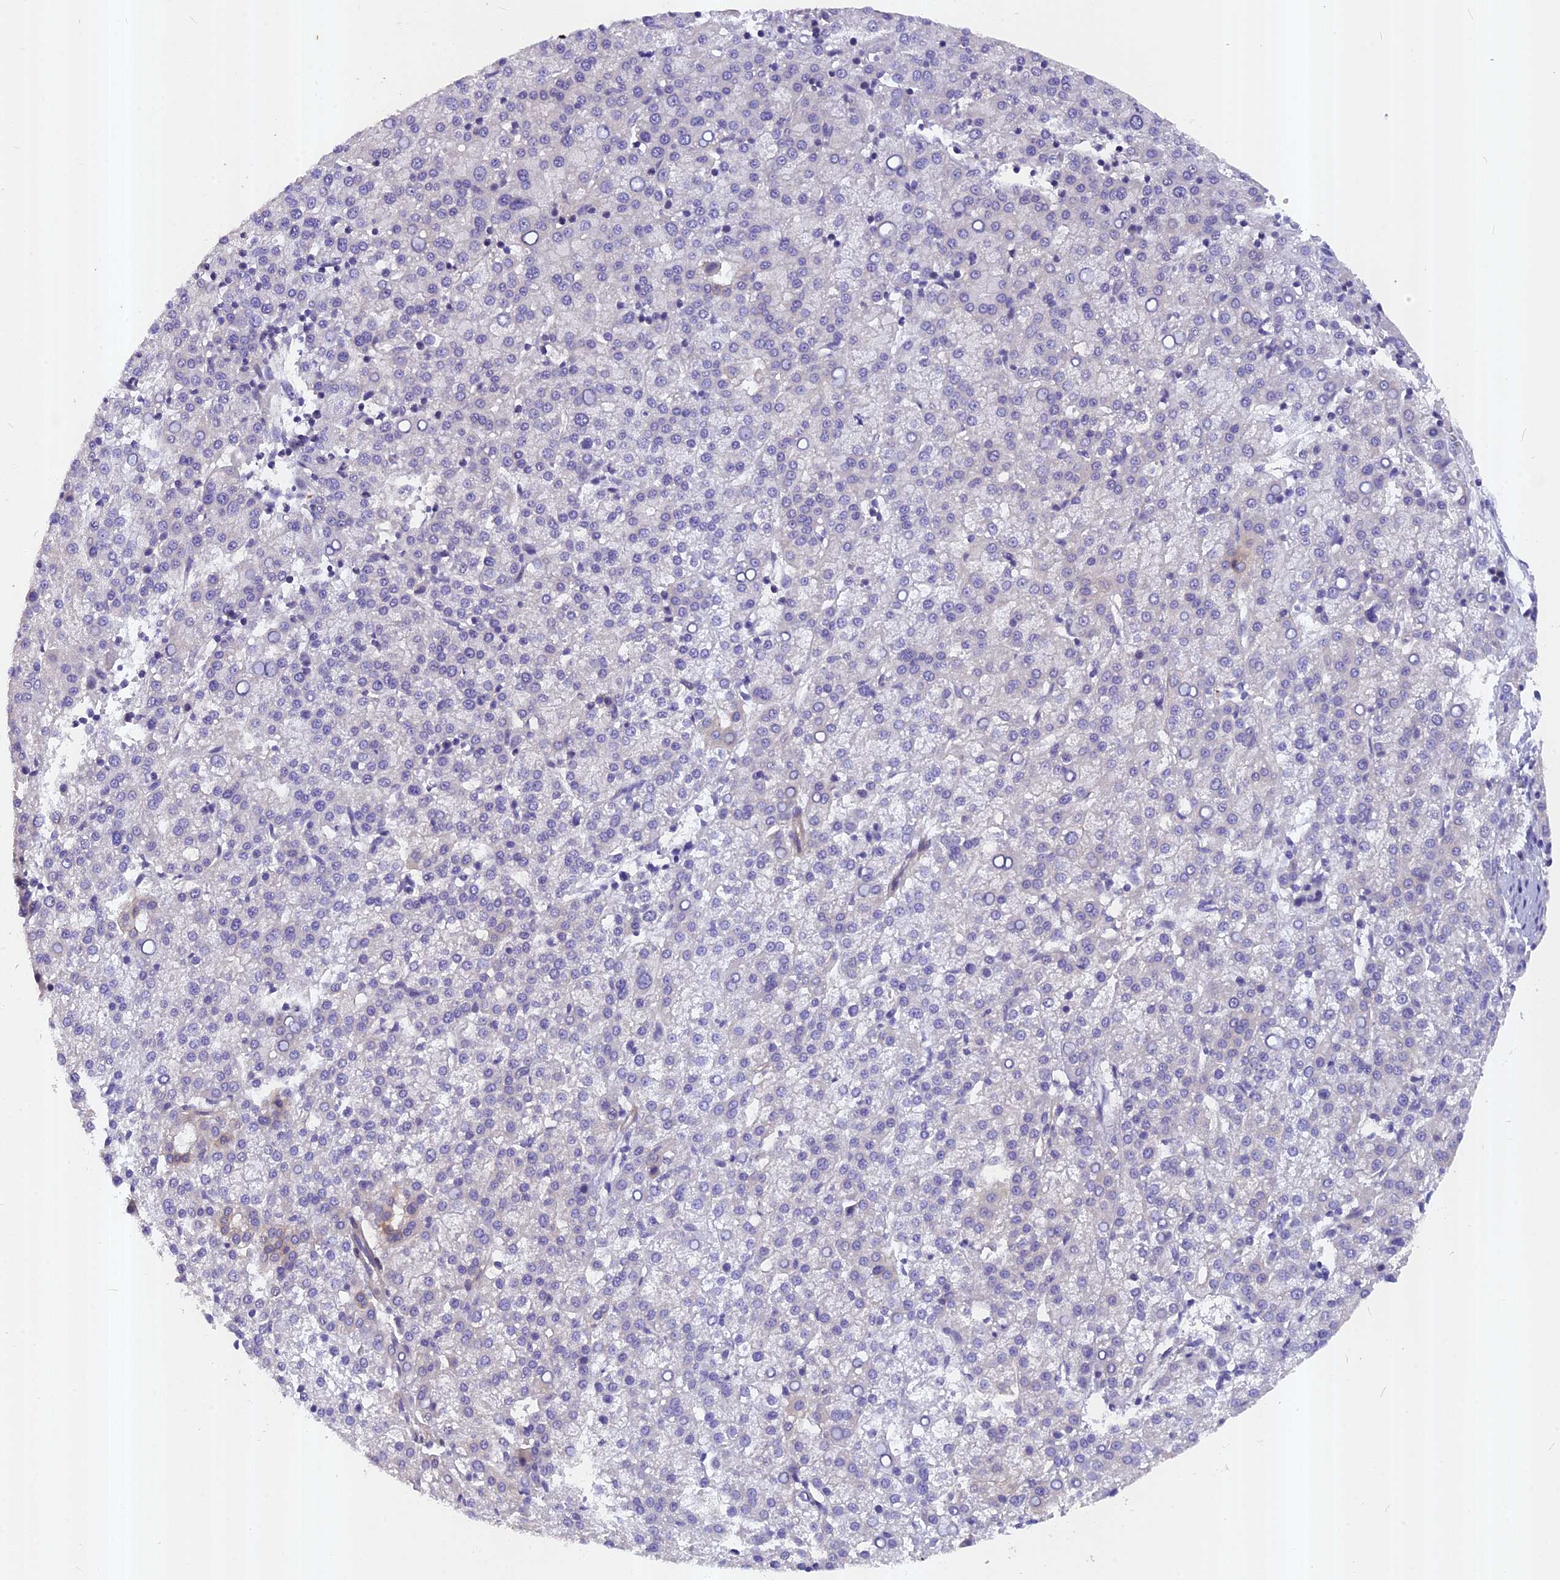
{"staining": {"intensity": "negative", "quantity": "none", "location": "none"}, "tissue": "liver cancer", "cell_type": "Tumor cells", "image_type": "cancer", "snomed": [{"axis": "morphology", "description": "Carcinoma, Hepatocellular, NOS"}, {"axis": "topography", "description": "Liver"}], "caption": "Tumor cells are negative for protein expression in human hepatocellular carcinoma (liver).", "gene": "ANKRD34B", "patient": {"sex": "female", "age": 58}}